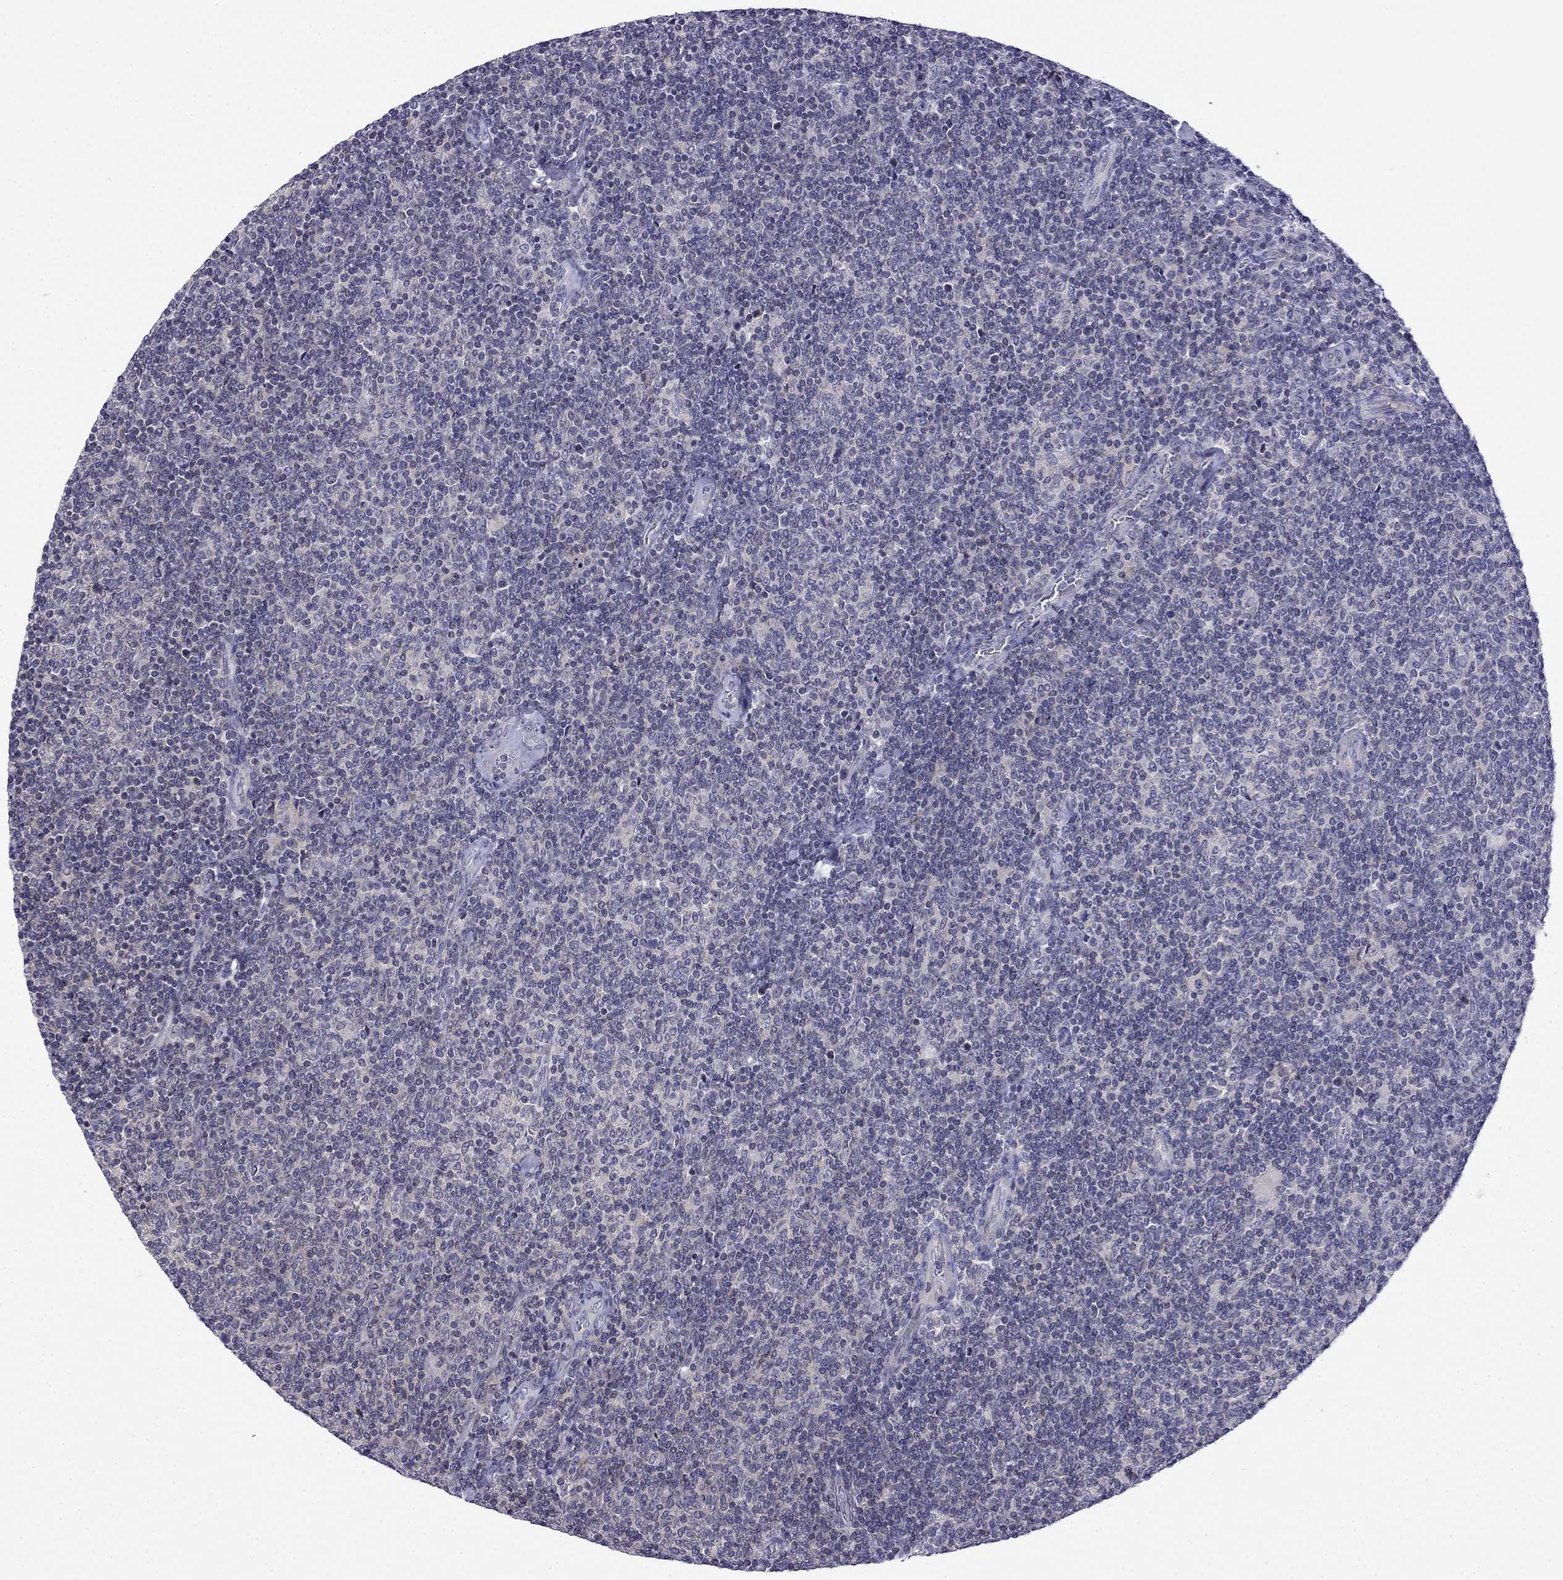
{"staining": {"intensity": "negative", "quantity": "none", "location": "none"}, "tissue": "lymphoma", "cell_type": "Tumor cells", "image_type": "cancer", "snomed": [{"axis": "morphology", "description": "Malignant lymphoma, non-Hodgkin's type, Low grade"}, {"axis": "topography", "description": "Lymph node"}], "caption": "Tumor cells show no significant staining in malignant lymphoma, non-Hodgkin's type (low-grade). (IHC, brightfield microscopy, high magnification).", "gene": "PRR18", "patient": {"sex": "male", "age": 52}}